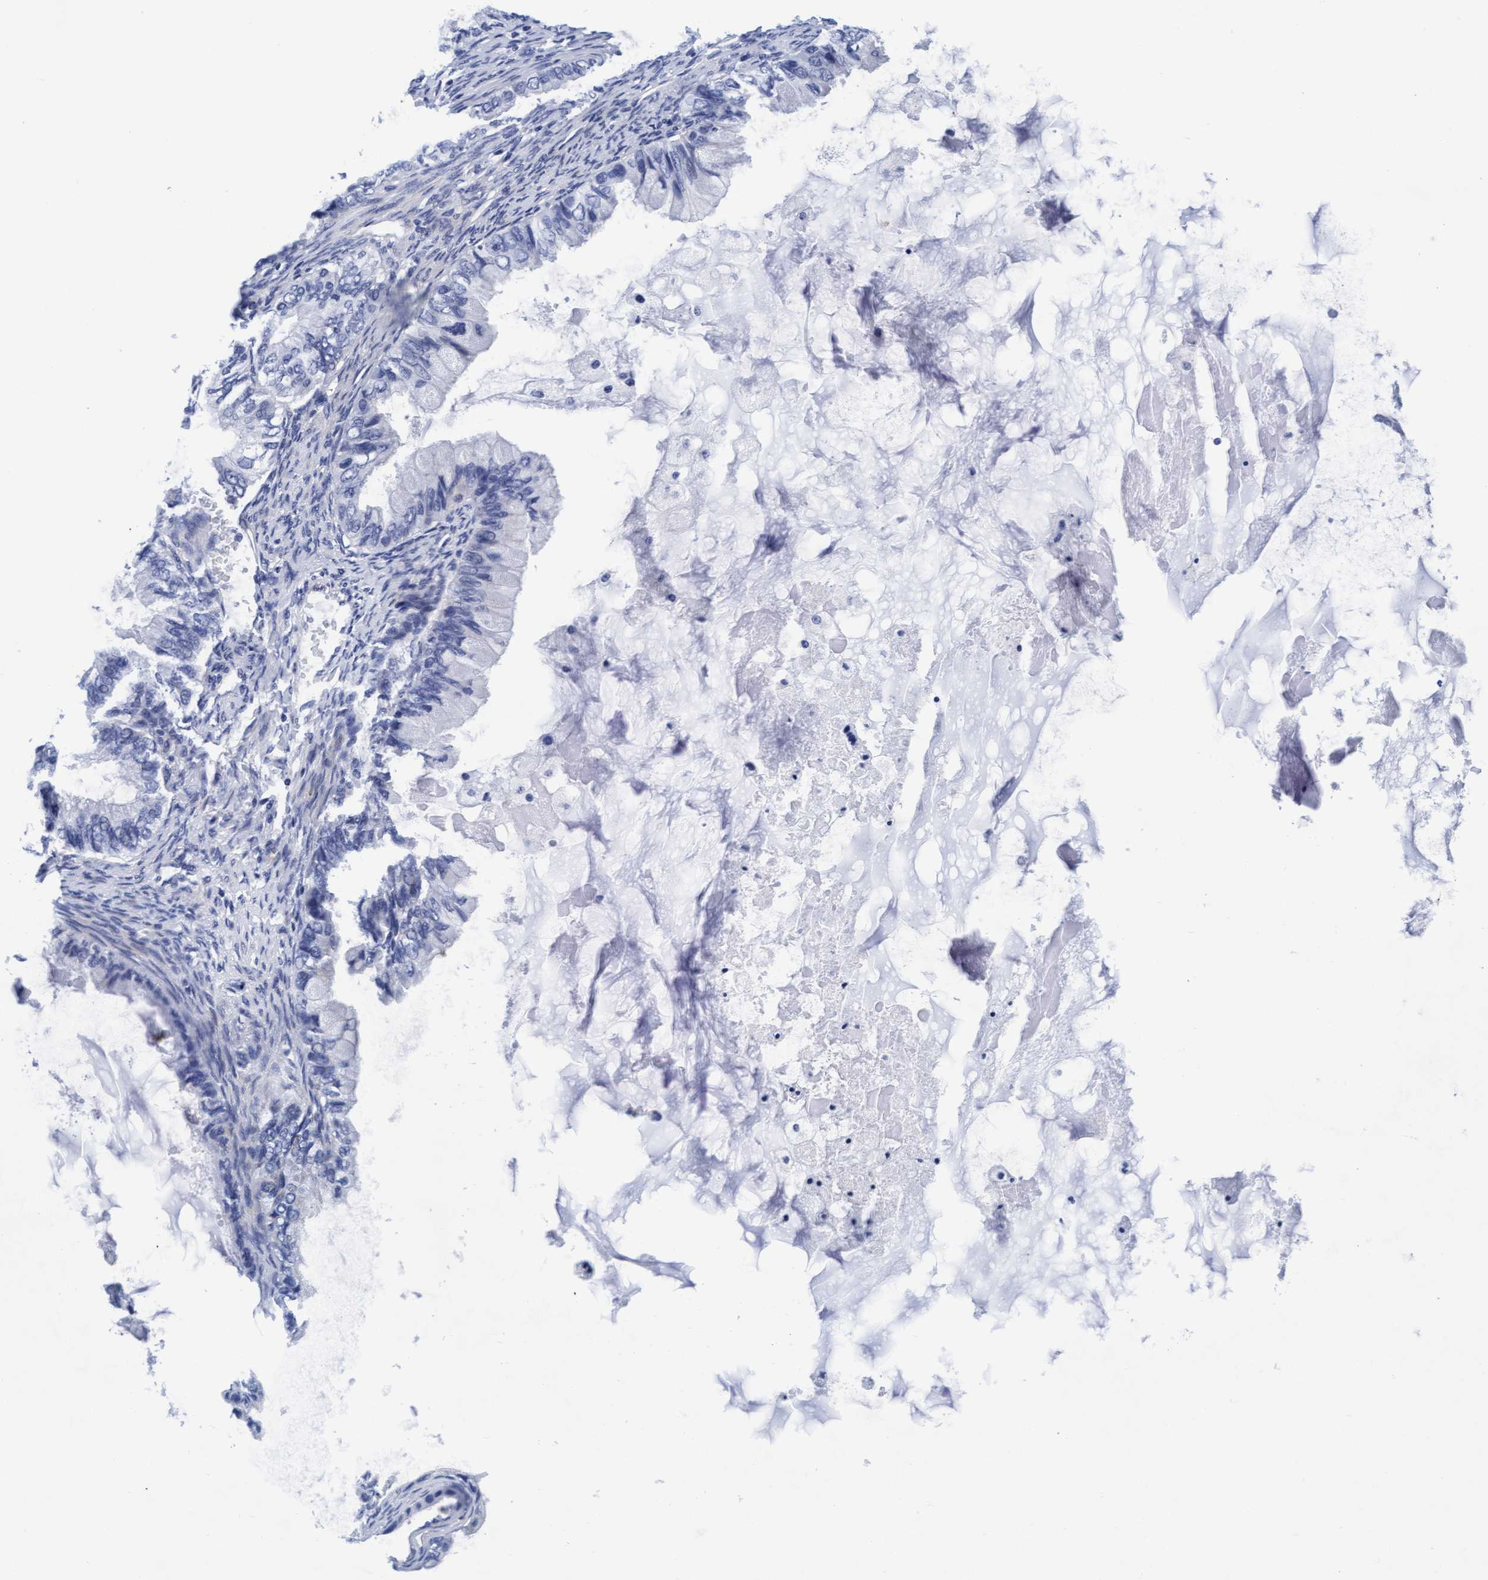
{"staining": {"intensity": "negative", "quantity": "none", "location": "none"}, "tissue": "ovarian cancer", "cell_type": "Tumor cells", "image_type": "cancer", "snomed": [{"axis": "morphology", "description": "Cystadenocarcinoma, mucinous, NOS"}, {"axis": "topography", "description": "Ovary"}], "caption": "Immunohistochemistry (IHC) micrograph of neoplastic tissue: ovarian mucinous cystadenocarcinoma stained with DAB (3,3'-diaminobenzidine) demonstrates no significant protein positivity in tumor cells. Brightfield microscopy of IHC stained with DAB (brown) and hematoxylin (blue), captured at high magnification.", "gene": "ARSG", "patient": {"sex": "female", "age": 80}}